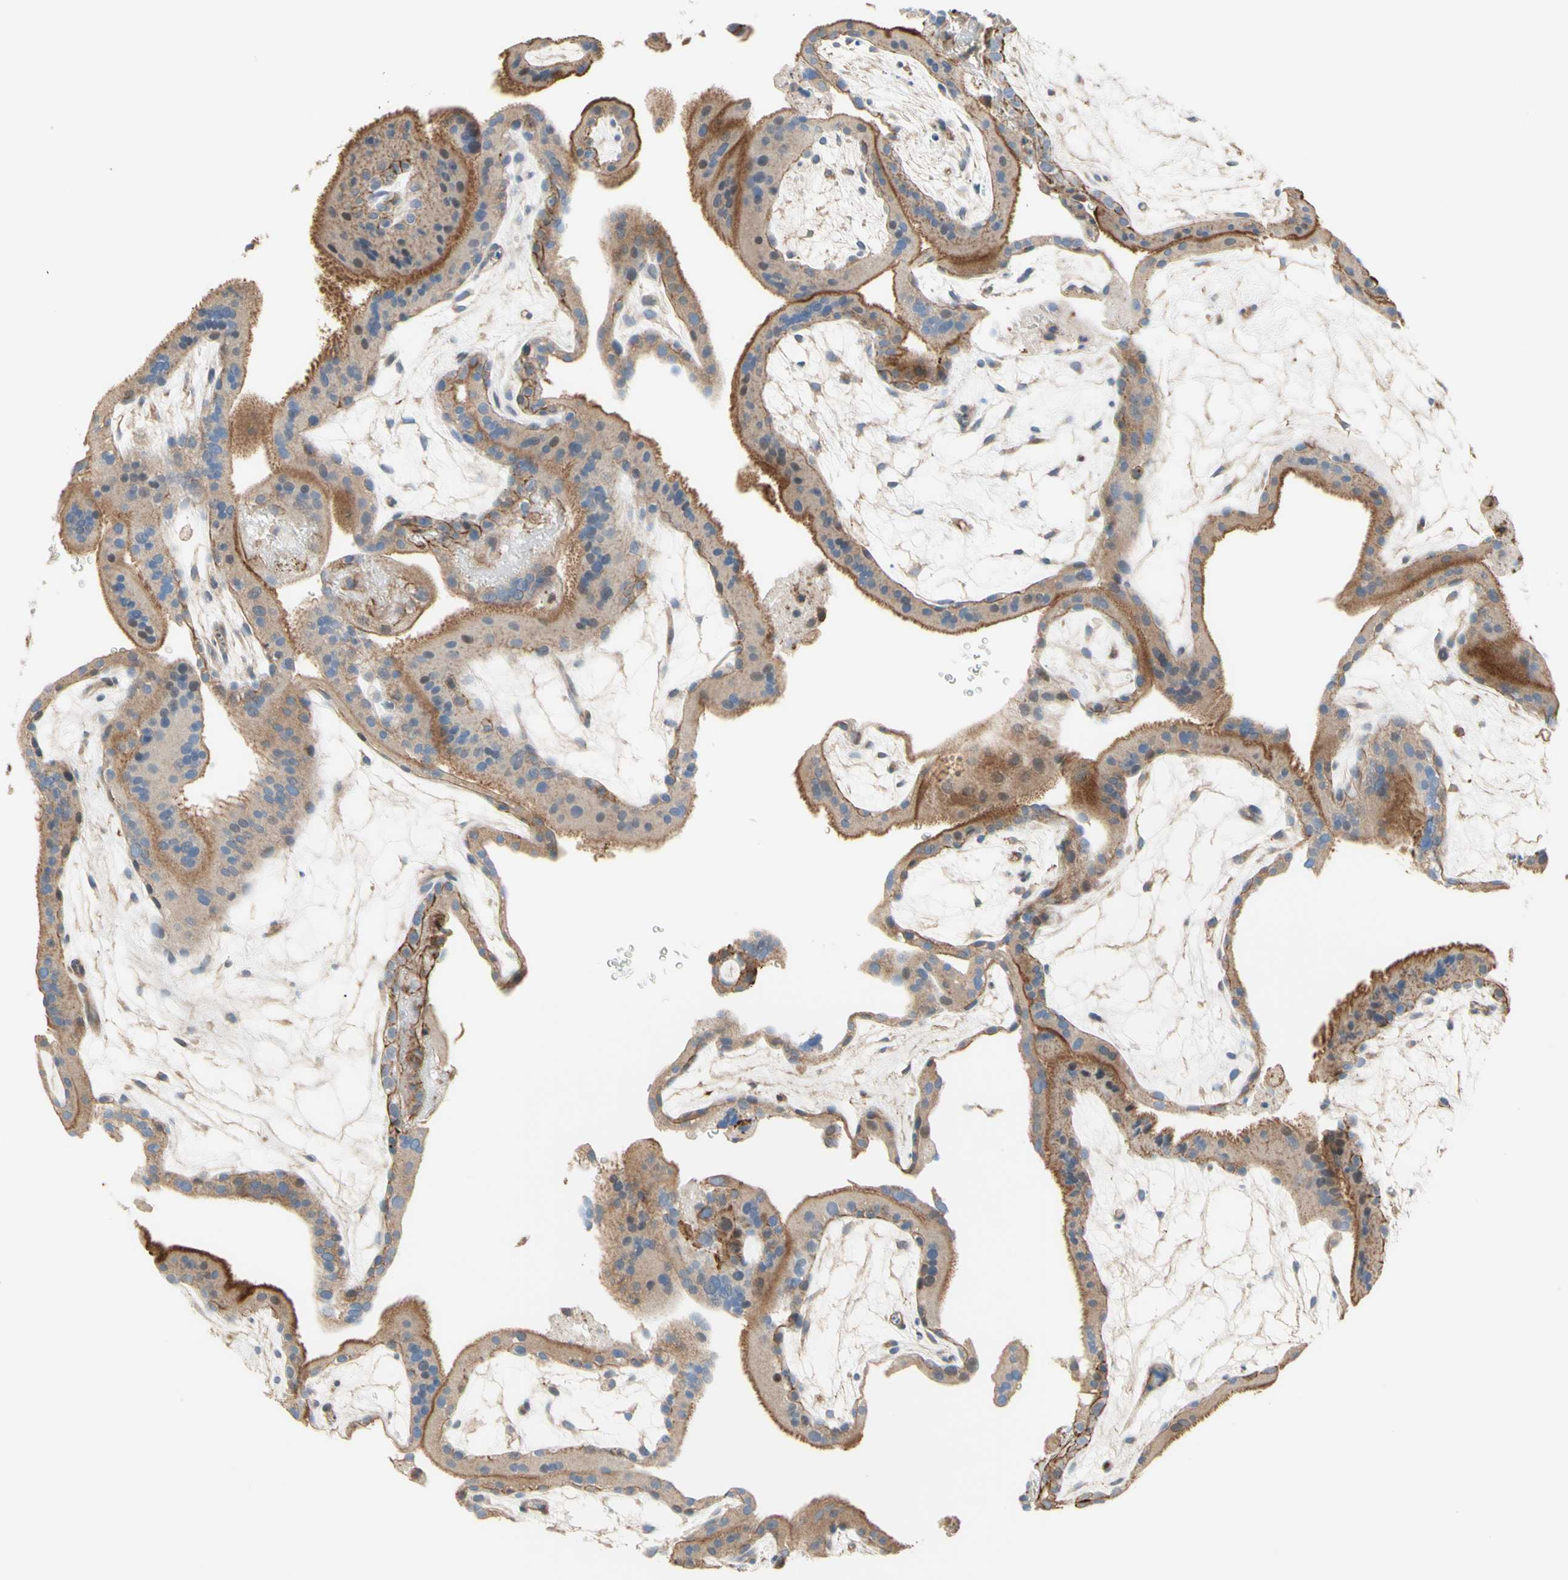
{"staining": {"intensity": "moderate", "quantity": "25%-75%", "location": "cytoplasmic/membranous"}, "tissue": "placenta", "cell_type": "Trophoblastic cells", "image_type": "normal", "snomed": [{"axis": "morphology", "description": "Normal tissue, NOS"}, {"axis": "topography", "description": "Placenta"}], "caption": "Brown immunohistochemical staining in benign placenta demonstrates moderate cytoplasmic/membranous staining in about 25%-75% of trophoblastic cells. The staining was performed using DAB (3,3'-diaminobenzidine), with brown indicating positive protein expression. Nuclei are stained blue with hematoxylin.", "gene": "SEMA4C", "patient": {"sex": "female", "age": 19}}